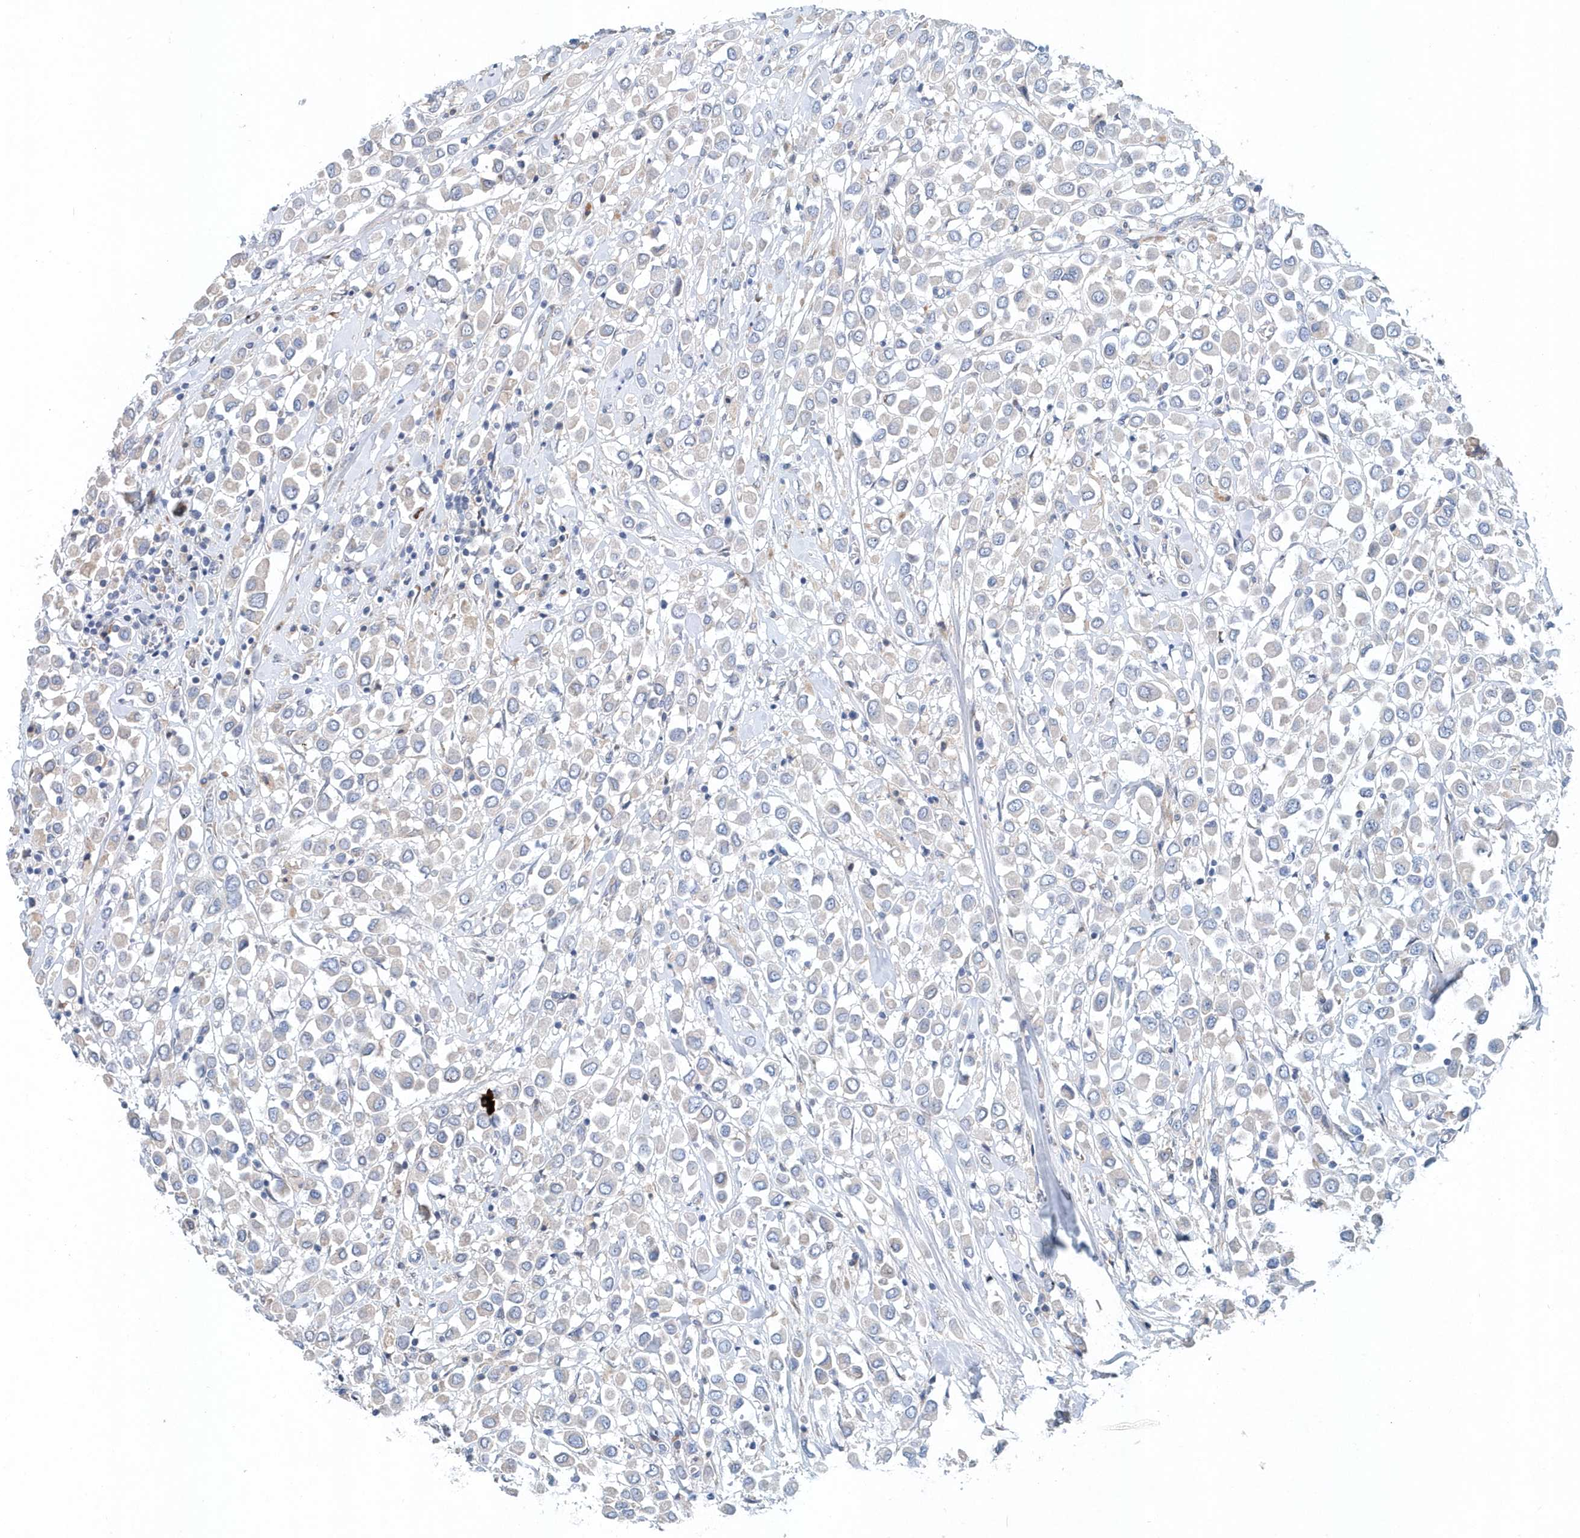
{"staining": {"intensity": "negative", "quantity": "none", "location": "none"}, "tissue": "breast cancer", "cell_type": "Tumor cells", "image_type": "cancer", "snomed": [{"axis": "morphology", "description": "Duct carcinoma"}, {"axis": "topography", "description": "Breast"}], "caption": "Tumor cells are negative for brown protein staining in breast cancer (infiltrating ductal carcinoma). (Stains: DAB IHC with hematoxylin counter stain, Microscopy: brightfield microscopy at high magnification).", "gene": "PFN2", "patient": {"sex": "female", "age": 61}}